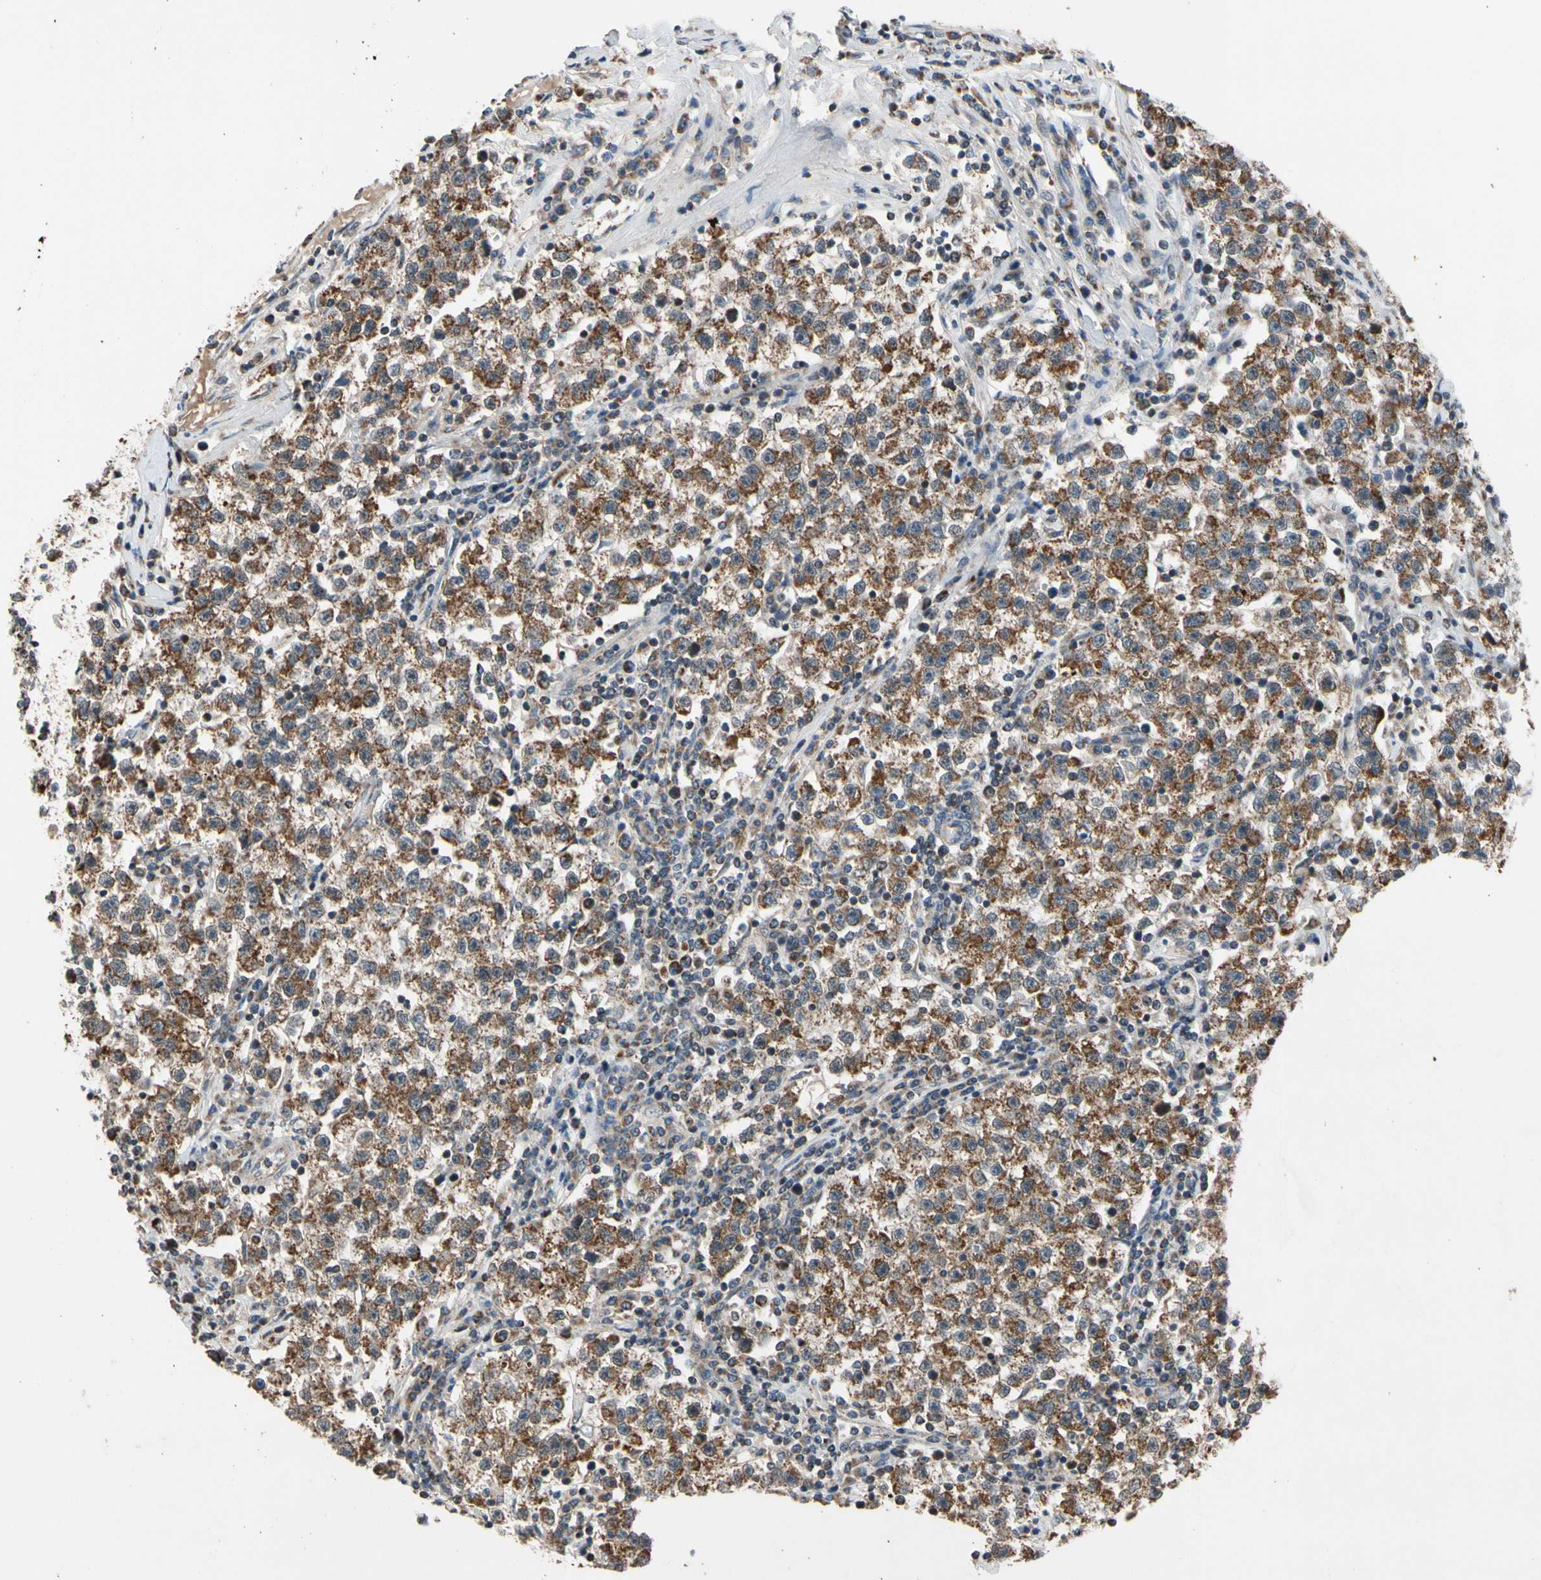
{"staining": {"intensity": "moderate", "quantity": ">75%", "location": "cytoplasmic/membranous"}, "tissue": "testis cancer", "cell_type": "Tumor cells", "image_type": "cancer", "snomed": [{"axis": "morphology", "description": "Seminoma, NOS"}, {"axis": "topography", "description": "Testis"}], "caption": "A high-resolution histopathology image shows immunohistochemistry (IHC) staining of testis cancer (seminoma), which shows moderate cytoplasmic/membranous positivity in about >75% of tumor cells. (Stains: DAB (3,3'-diaminobenzidine) in brown, nuclei in blue, Microscopy: brightfield microscopy at high magnification).", "gene": "KHDC4", "patient": {"sex": "male", "age": 22}}